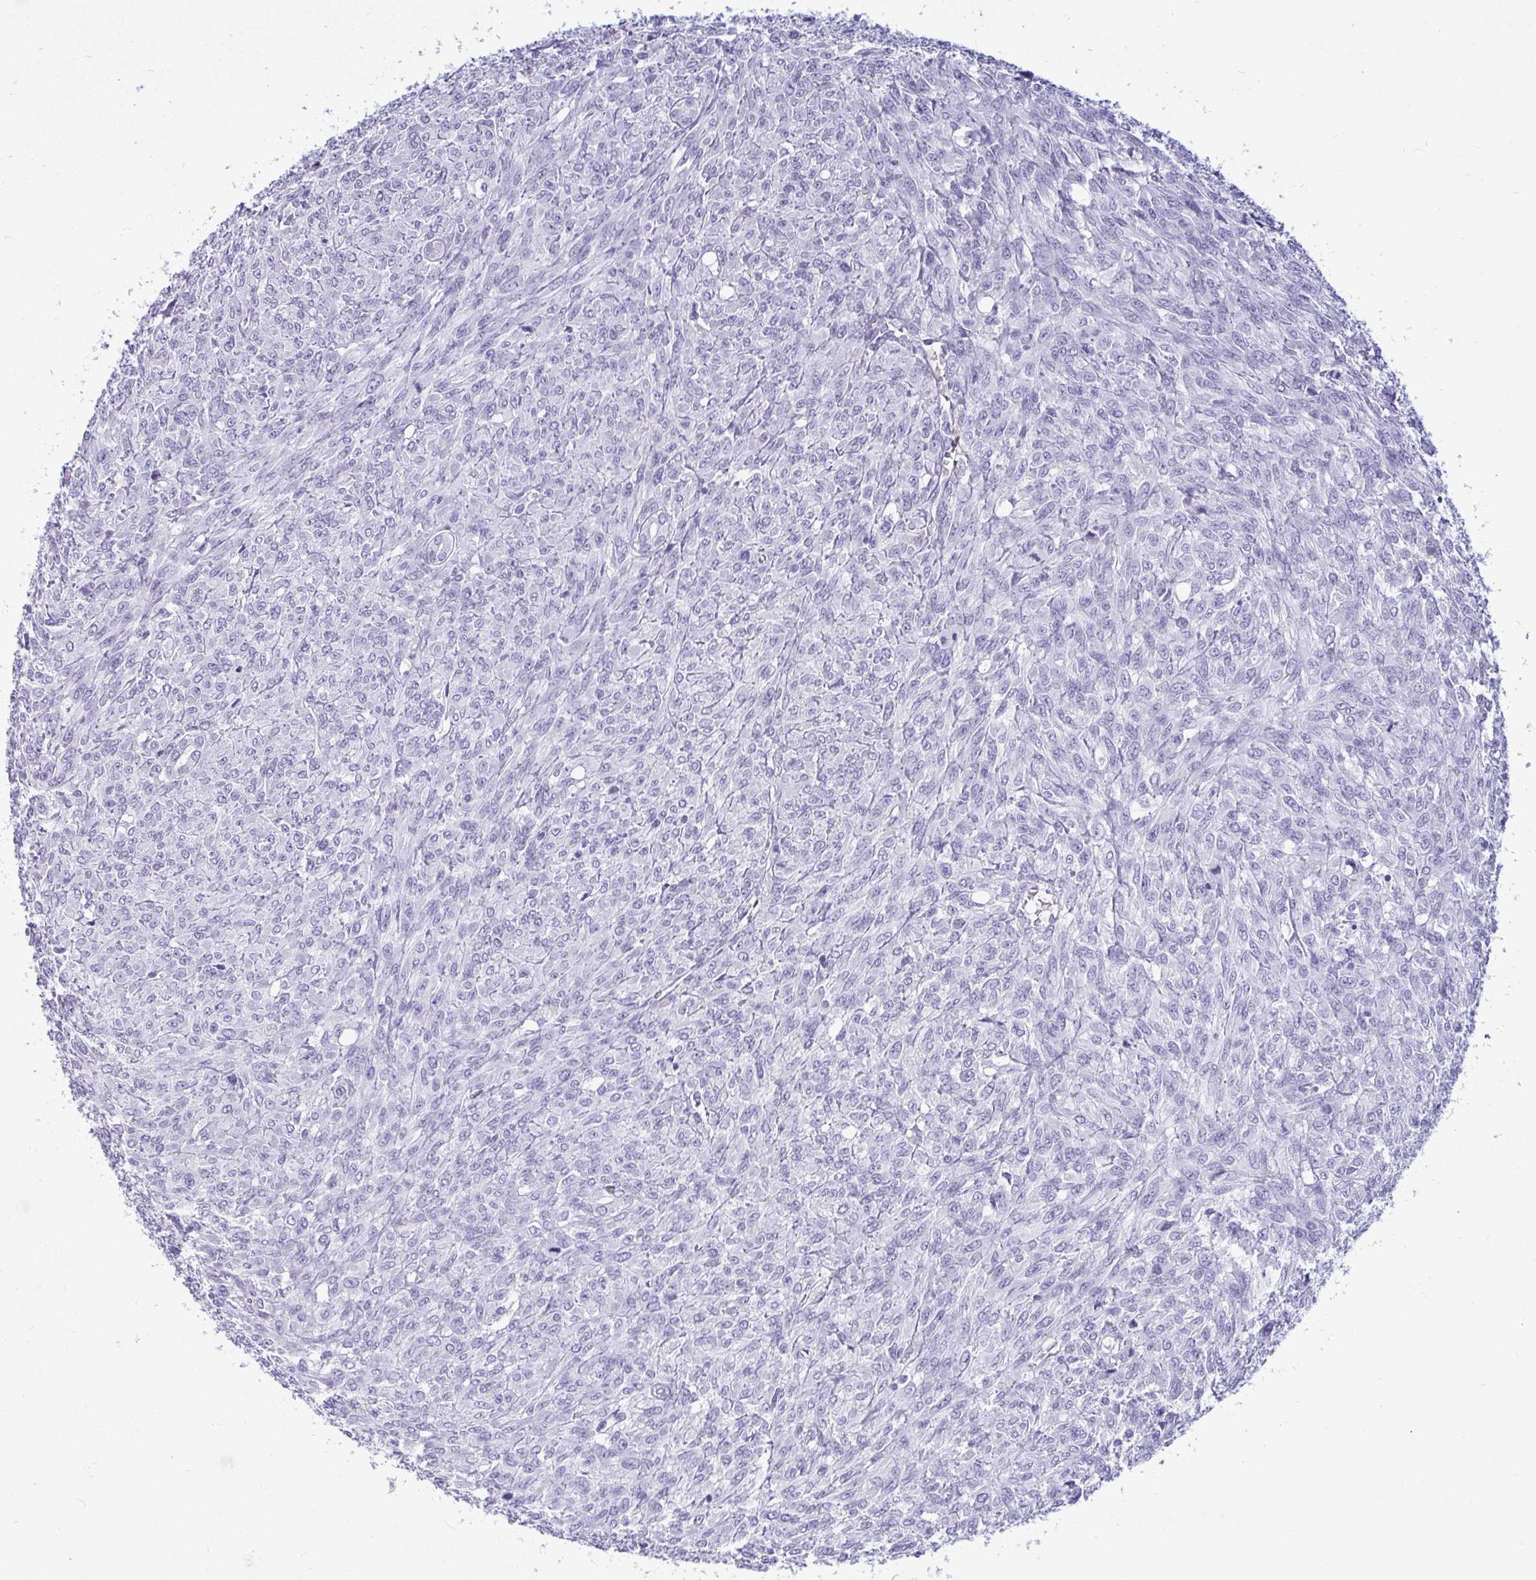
{"staining": {"intensity": "negative", "quantity": "none", "location": "none"}, "tissue": "renal cancer", "cell_type": "Tumor cells", "image_type": "cancer", "snomed": [{"axis": "morphology", "description": "Adenocarcinoma, NOS"}, {"axis": "topography", "description": "Kidney"}], "caption": "A micrograph of human adenocarcinoma (renal) is negative for staining in tumor cells.", "gene": "ANKRD60", "patient": {"sex": "male", "age": 58}}